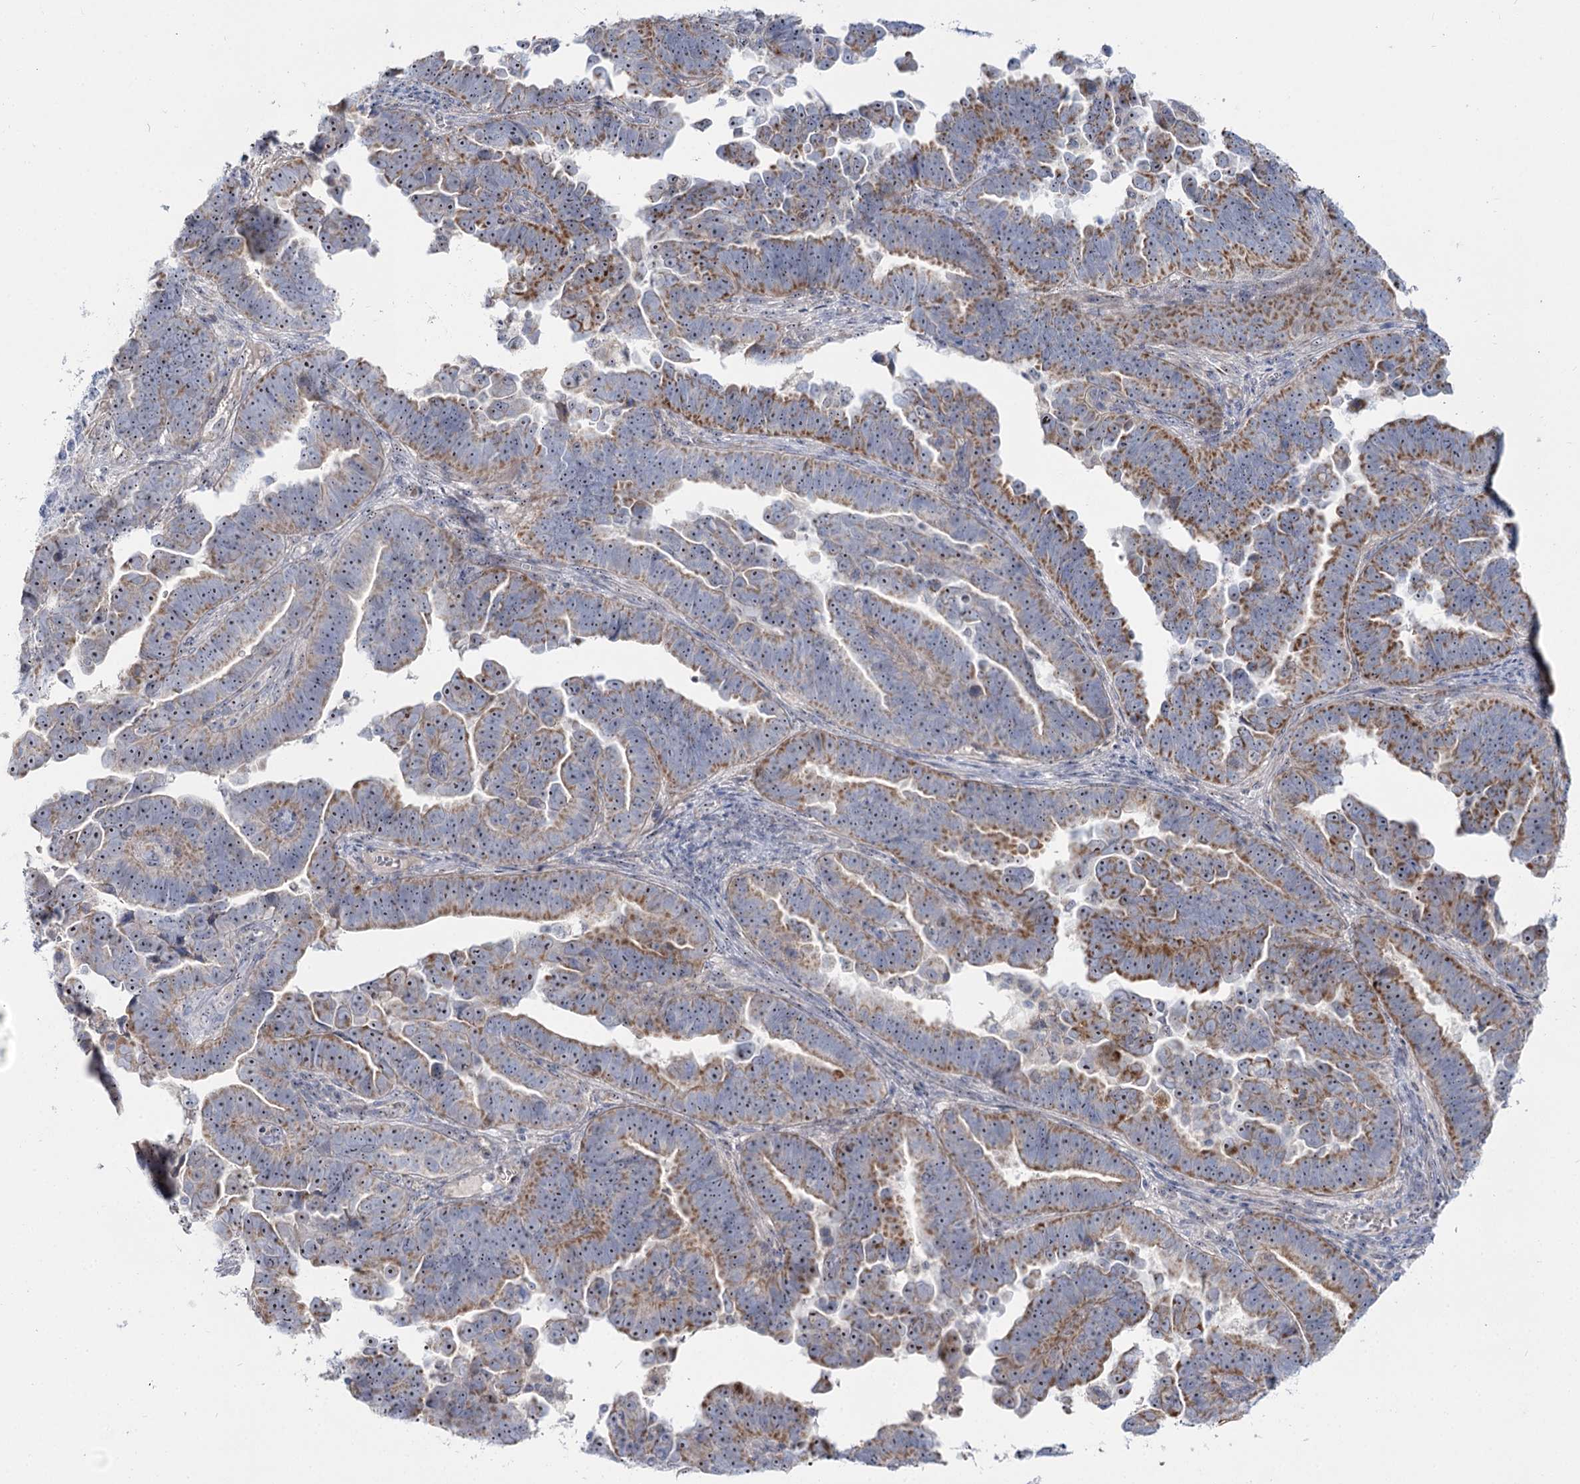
{"staining": {"intensity": "moderate", "quantity": ">75%", "location": "cytoplasmic/membranous,nuclear"}, "tissue": "endometrial cancer", "cell_type": "Tumor cells", "image_type": "cancer", "snomed": [{"axis": "morphology", "description": "Adenocarcinoma, NOS"}, {"axis": "topography", "description": "Endometrium"}], "caption": "Moderate cytoplasmic/membranous and nuclear expression for a protein is identified in approximately >75% of tumor cells of endometrial cancer (adenocarcinoma) using immunohistochemistry.", "gene": "SUOX", "patient": {"sex": "female", "age": 75}}